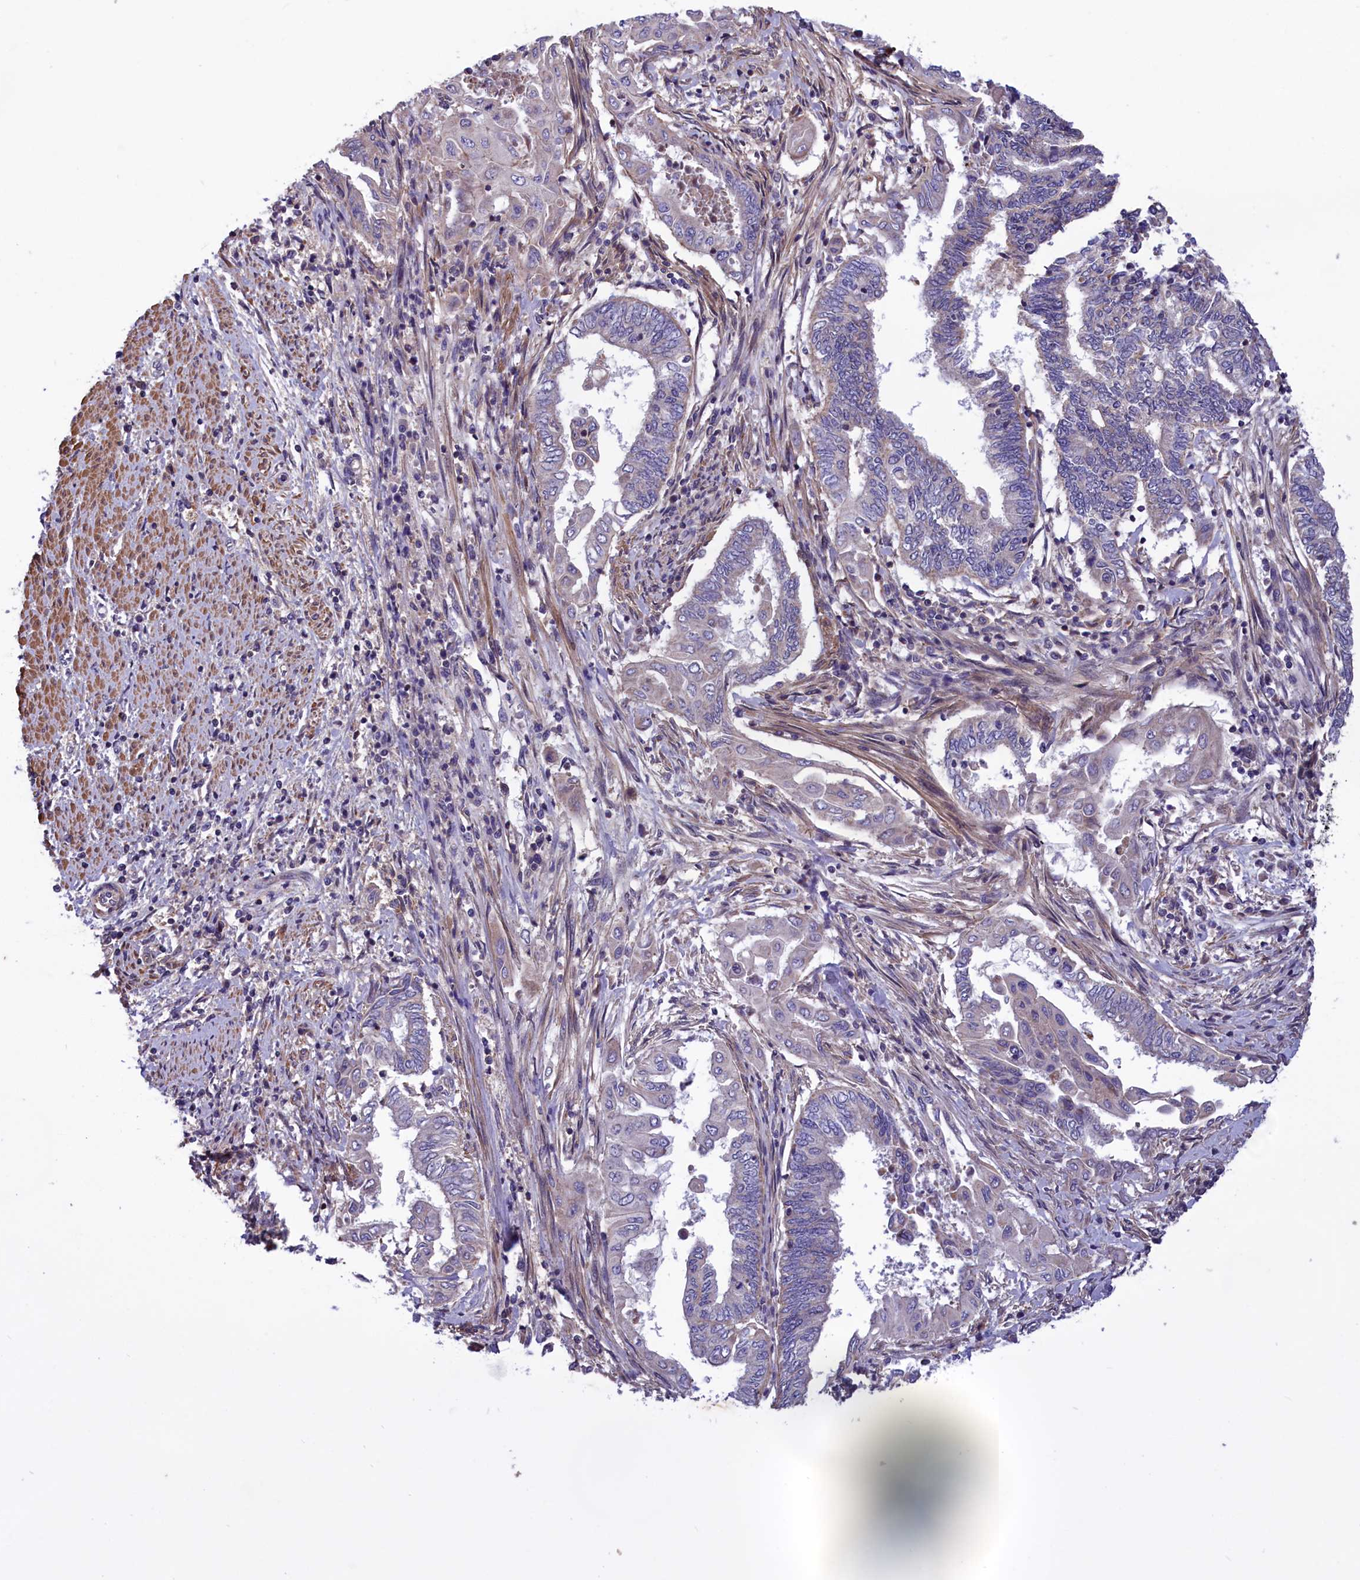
{"staining": {"intensity": "negative", "quantity": "none", "location": "none"}, "tissue": "endometrial cancer", "cell_type": "Tumor cells", "image_type": "cancer", "snomed": [{"axis": "morphology", "description": "Adenocarcinoma, NOS"}, {"axis": "topography", "description": "Uterus"}, {"axis": "topography", "description": "Endometrium"}], "caption": "A micrograph of endometrial cancer (adenocarcinoma) stained for a protein displays no brown staining in tumor cells.", "gene": "AMDHD2", "patient": {"sex": "female", "age": 70}}